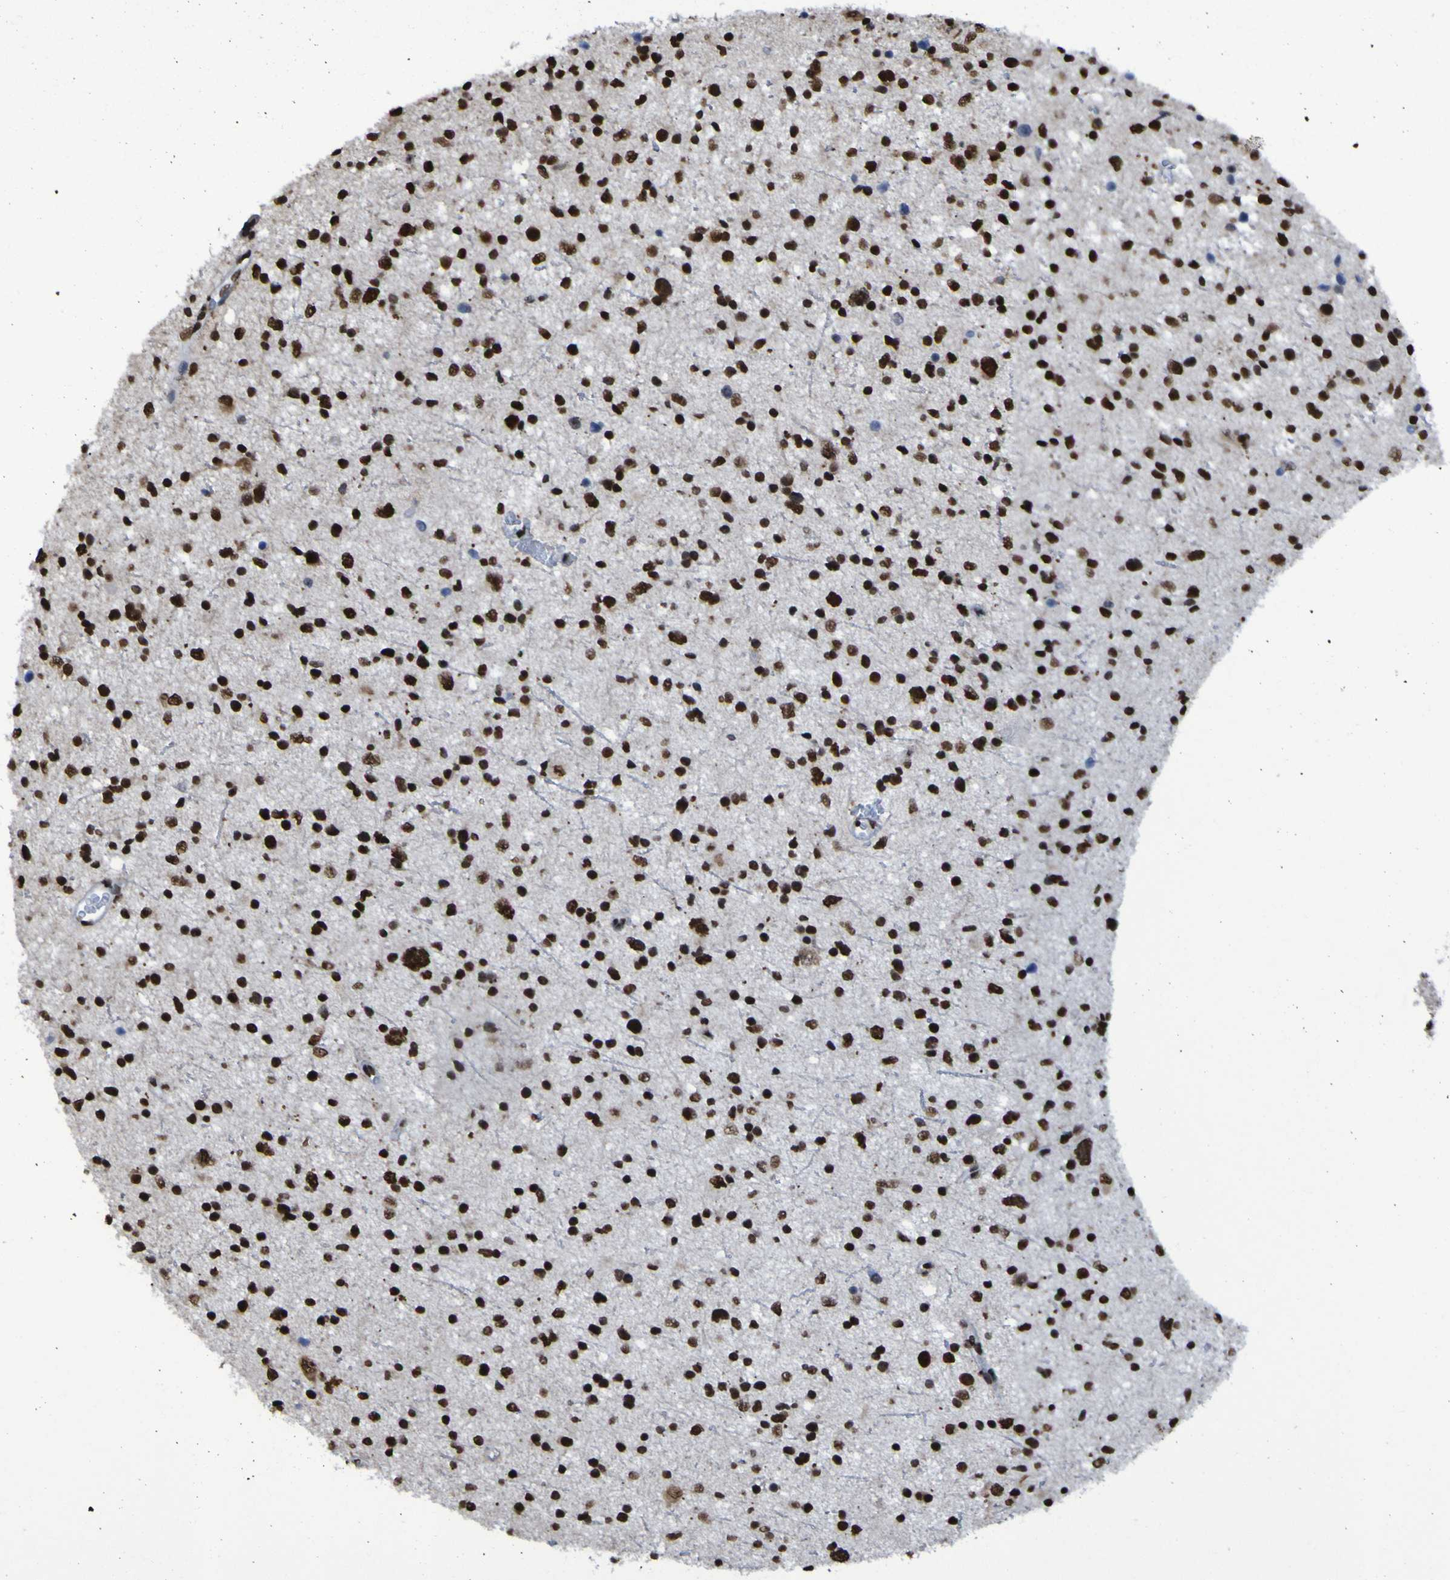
{"staining": {"intensity": "strong", "quantity": ">75%", "location": "nuclear"}, "tissue": "glioma", "cell_type": "Tumor cells", "image_type": "cancer", "snomed": [{"axis": "morphology", "description": "Glioma, malignant, Low grade"}, {"axis": "topography", "description": "Brain"}], "caption": "Immunohistochemical staining of human malignant low-grade glioma shows strong nuclear protein expression in approximately >75% of tumor cells.", "gene": "HNRNPR", "patient": {"sex": "female", "age": 37}}